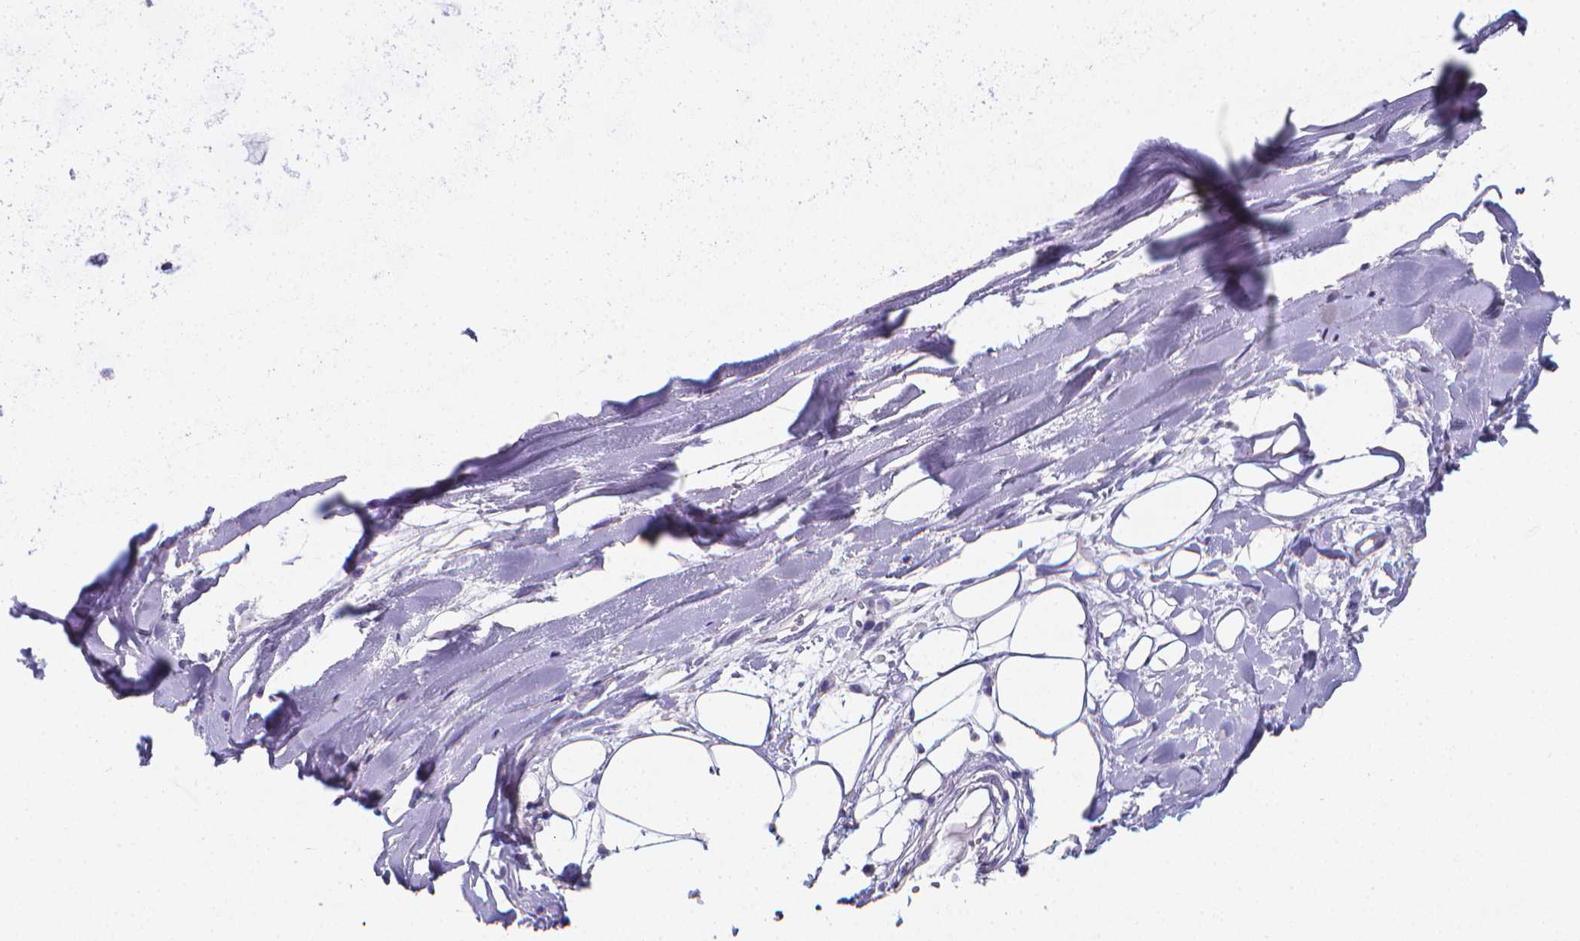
{"staining": {"intensity": "negative", "quantity": "none", "location": "none"}, "tissue": "adipose tissue", "cell_type": "Adipocytes", "image_type": "normal", "snomed": [{"axis": "morphology", "description": "Normal tissue, NOS"}, {"axis": "morphology", "description": "Squamous cell carcinoma, NOS"}, {"axis": "topography", "description": "Cartilage tissue"}, {"axis": "topography", "description": "Bronchus"}, {"axis": "topography", "description": "Lung"}], "caption": "Protein analysis of benign adipose tissue reveals no significant staining in adipocytes.", "gene": "LRRC73", "patient": {"sex": "male", "age": 66}}